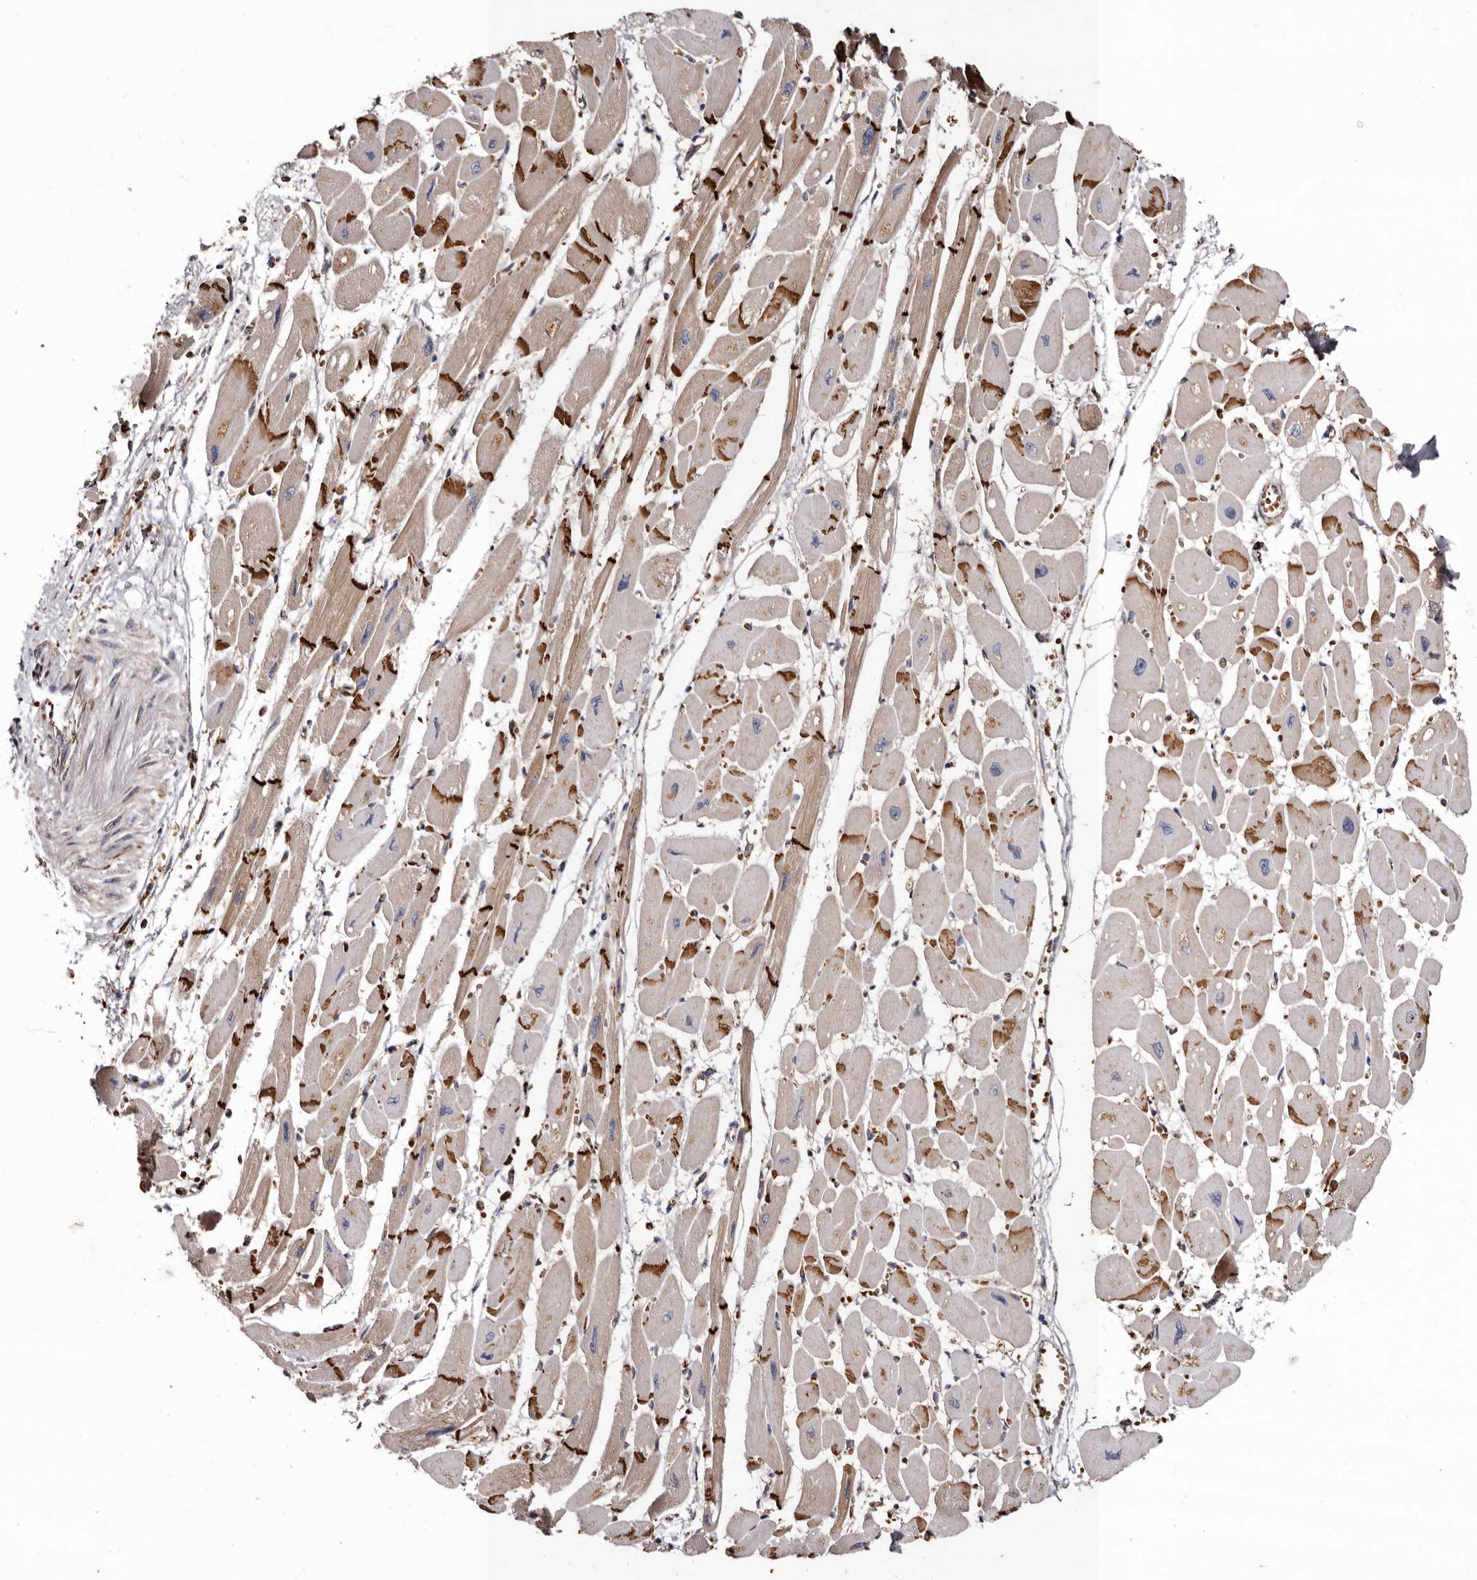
{"staining": {"intensity": "strong", "quantity": ">75%", "location": "cytoplasmic/membranous"}, "tissue": "heart muscle", "cell_type": "Cardiomyocytes", "image_type": "normal", "snomed": [{"axis": "morphology", "description": "Normal tissue, NOS"}, {"axis": "topography", "description": "Heart"}], "caption": "IHC of unremarkable human heart muscle displays high levels of strong cytoplasmic/membranous staining in approximately >75% of cardiomyocytes.", "gene": "BAX", "patient": {"sex": "female", "age": 54}}